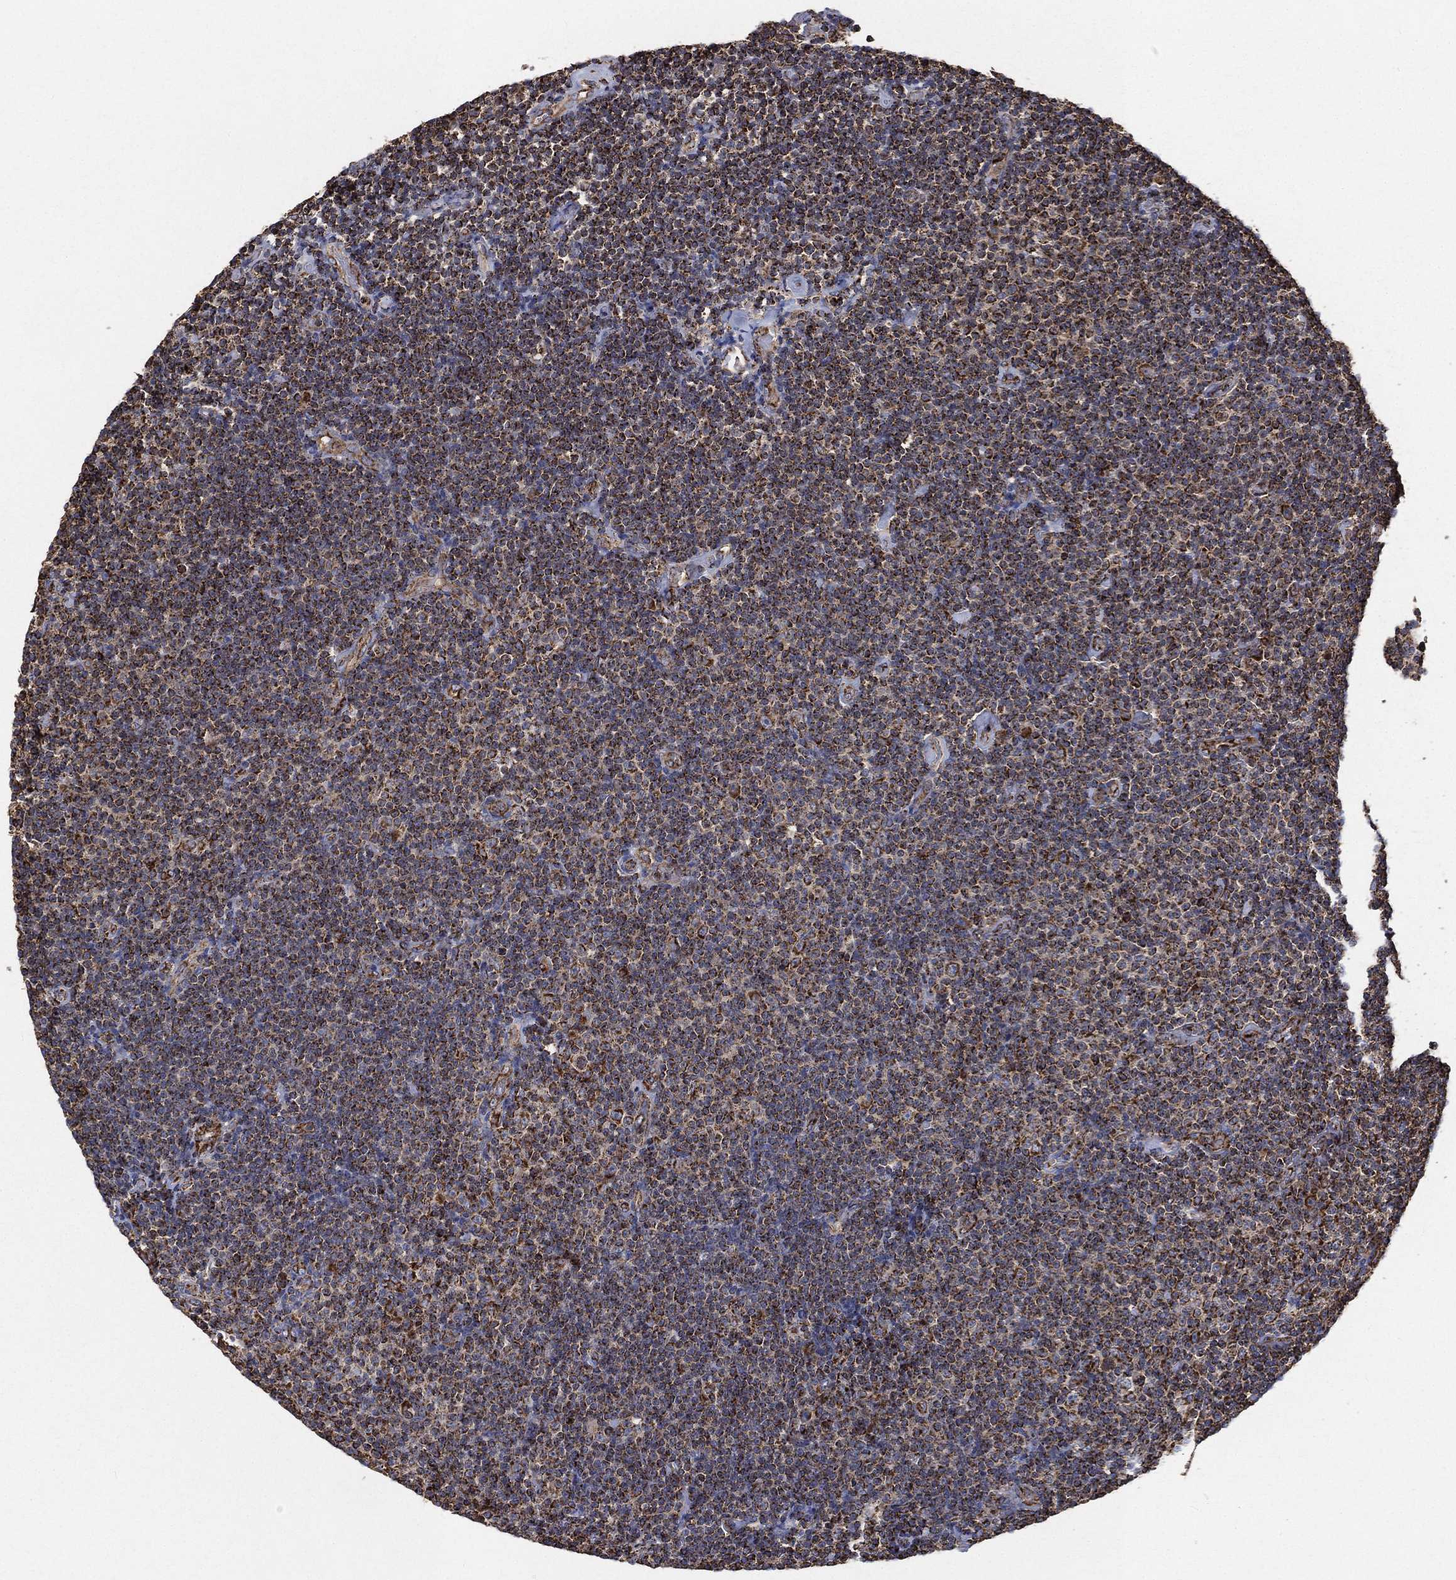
{"staining": {"intensity": "strong", "quantity": "25%-75%", "location": "cytoplasmic/membranous"}, "tissue": "lymphoma", "cell_type": "Tumor cells", "image_type": "cancer", "snomed": [{"axis": "morphology", "description": "Malignant lymphoma, non-Hodgkin's type, Low grade"}, {"axis": "topography", "description": "Lymph node"}], "caption": "Human low-grade malignant lymphoma, non-Hodgkin's type stained with a brown dye demonstrates strong cytoplasmic/membranous positive expression in approximately 25%-75% of tumor cells.", "gene": "SLC38A7", "patient": {"sex": "male", "age": 81}}